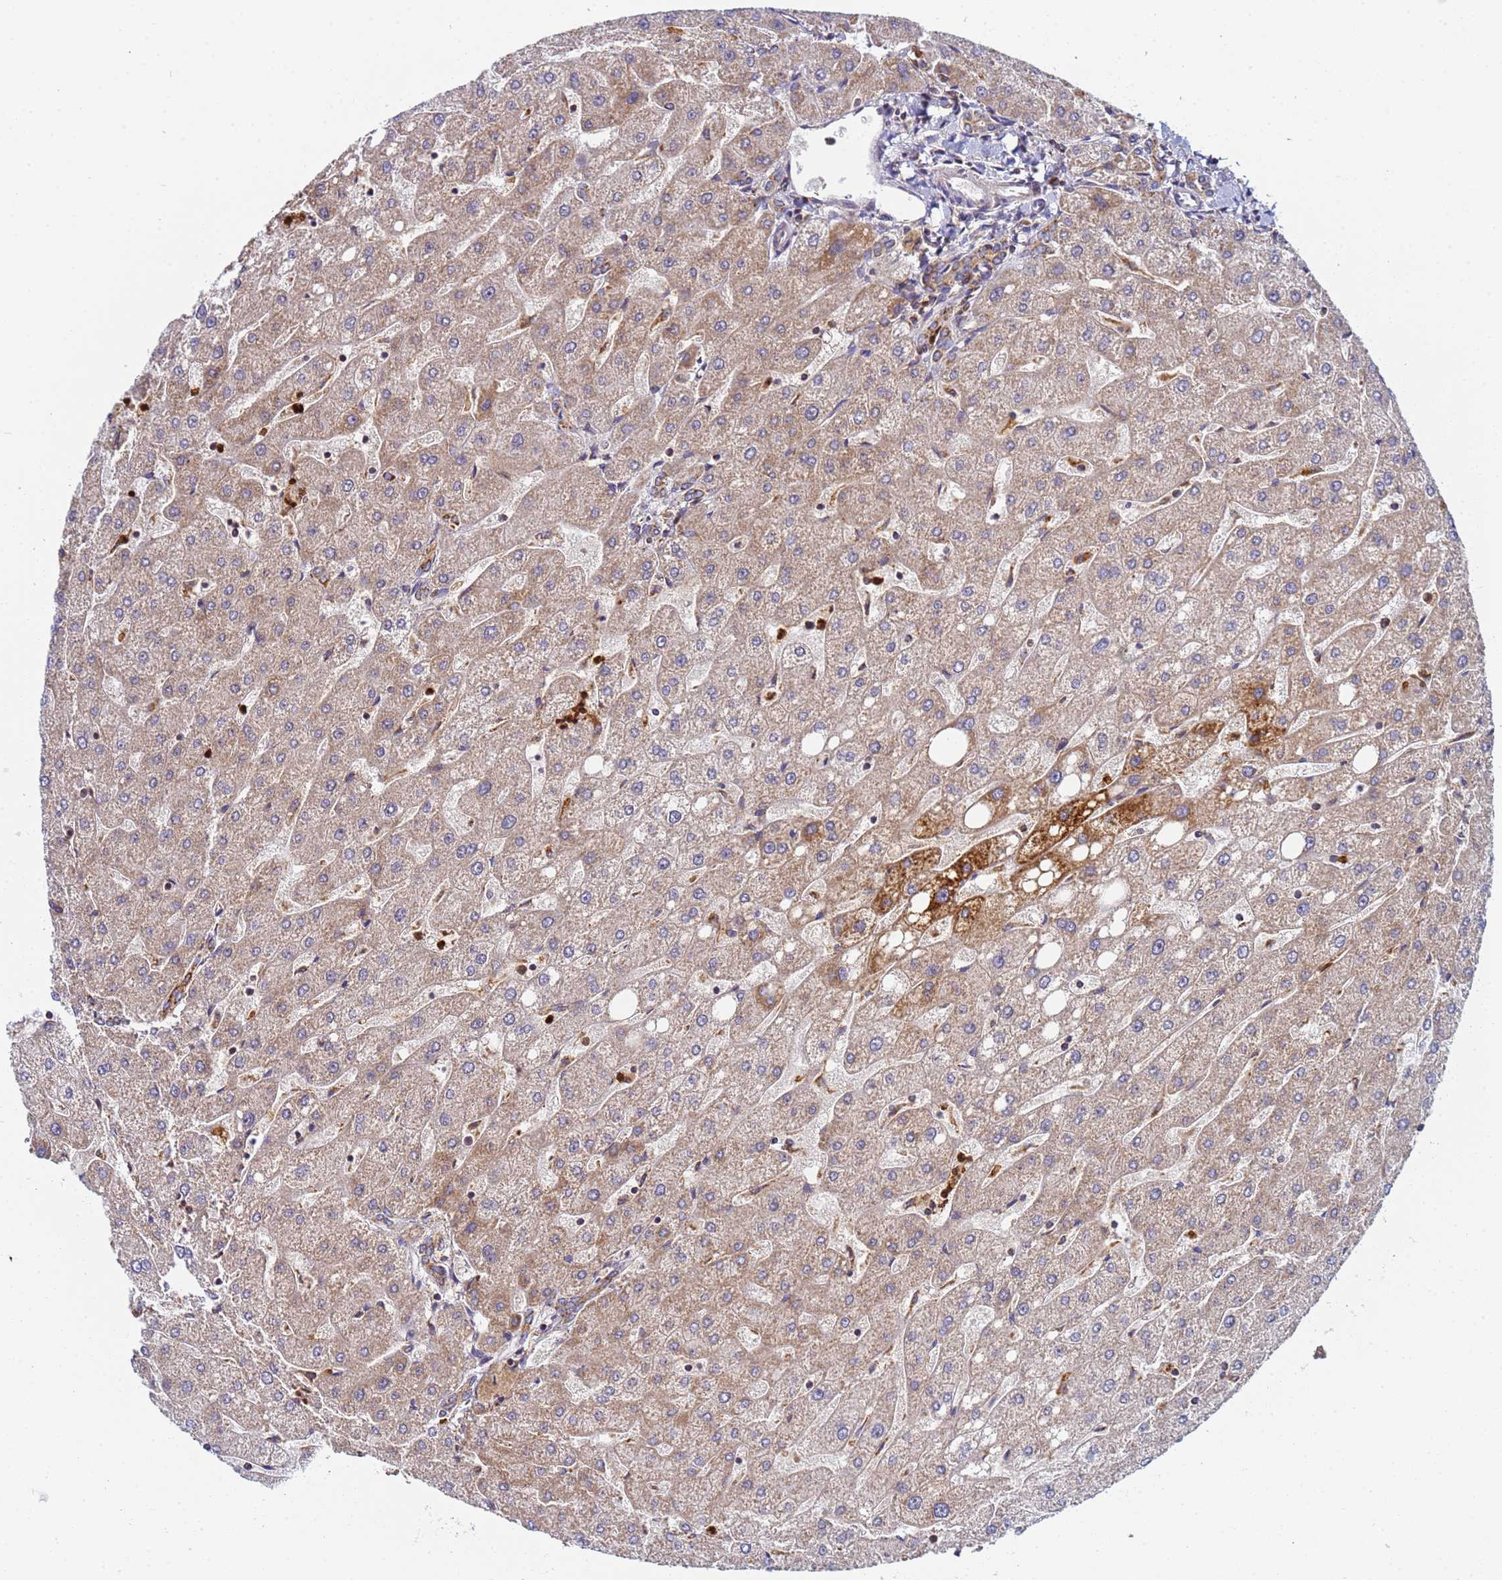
{"staining": {"intensity": "weak", "quantity": ">75%", "location": "cytoplasmic/membranous"}, "tissue": "liver", "cell_type": "Cholangiocytes", "image_type": "normal", "snomed": [{"axis": "morphology", "description": "Normal tissue, NOS"}, {"axis": "topography", "description": "Liver"}], "caption": "Immunohistochemistry of normal human liver demonstrates low levels of weak cytoplasmic/membranous staining in about >75% of cholangiocytes.", "gene": "CCDC127", "patient": {"sex": "male", "age": 67}}